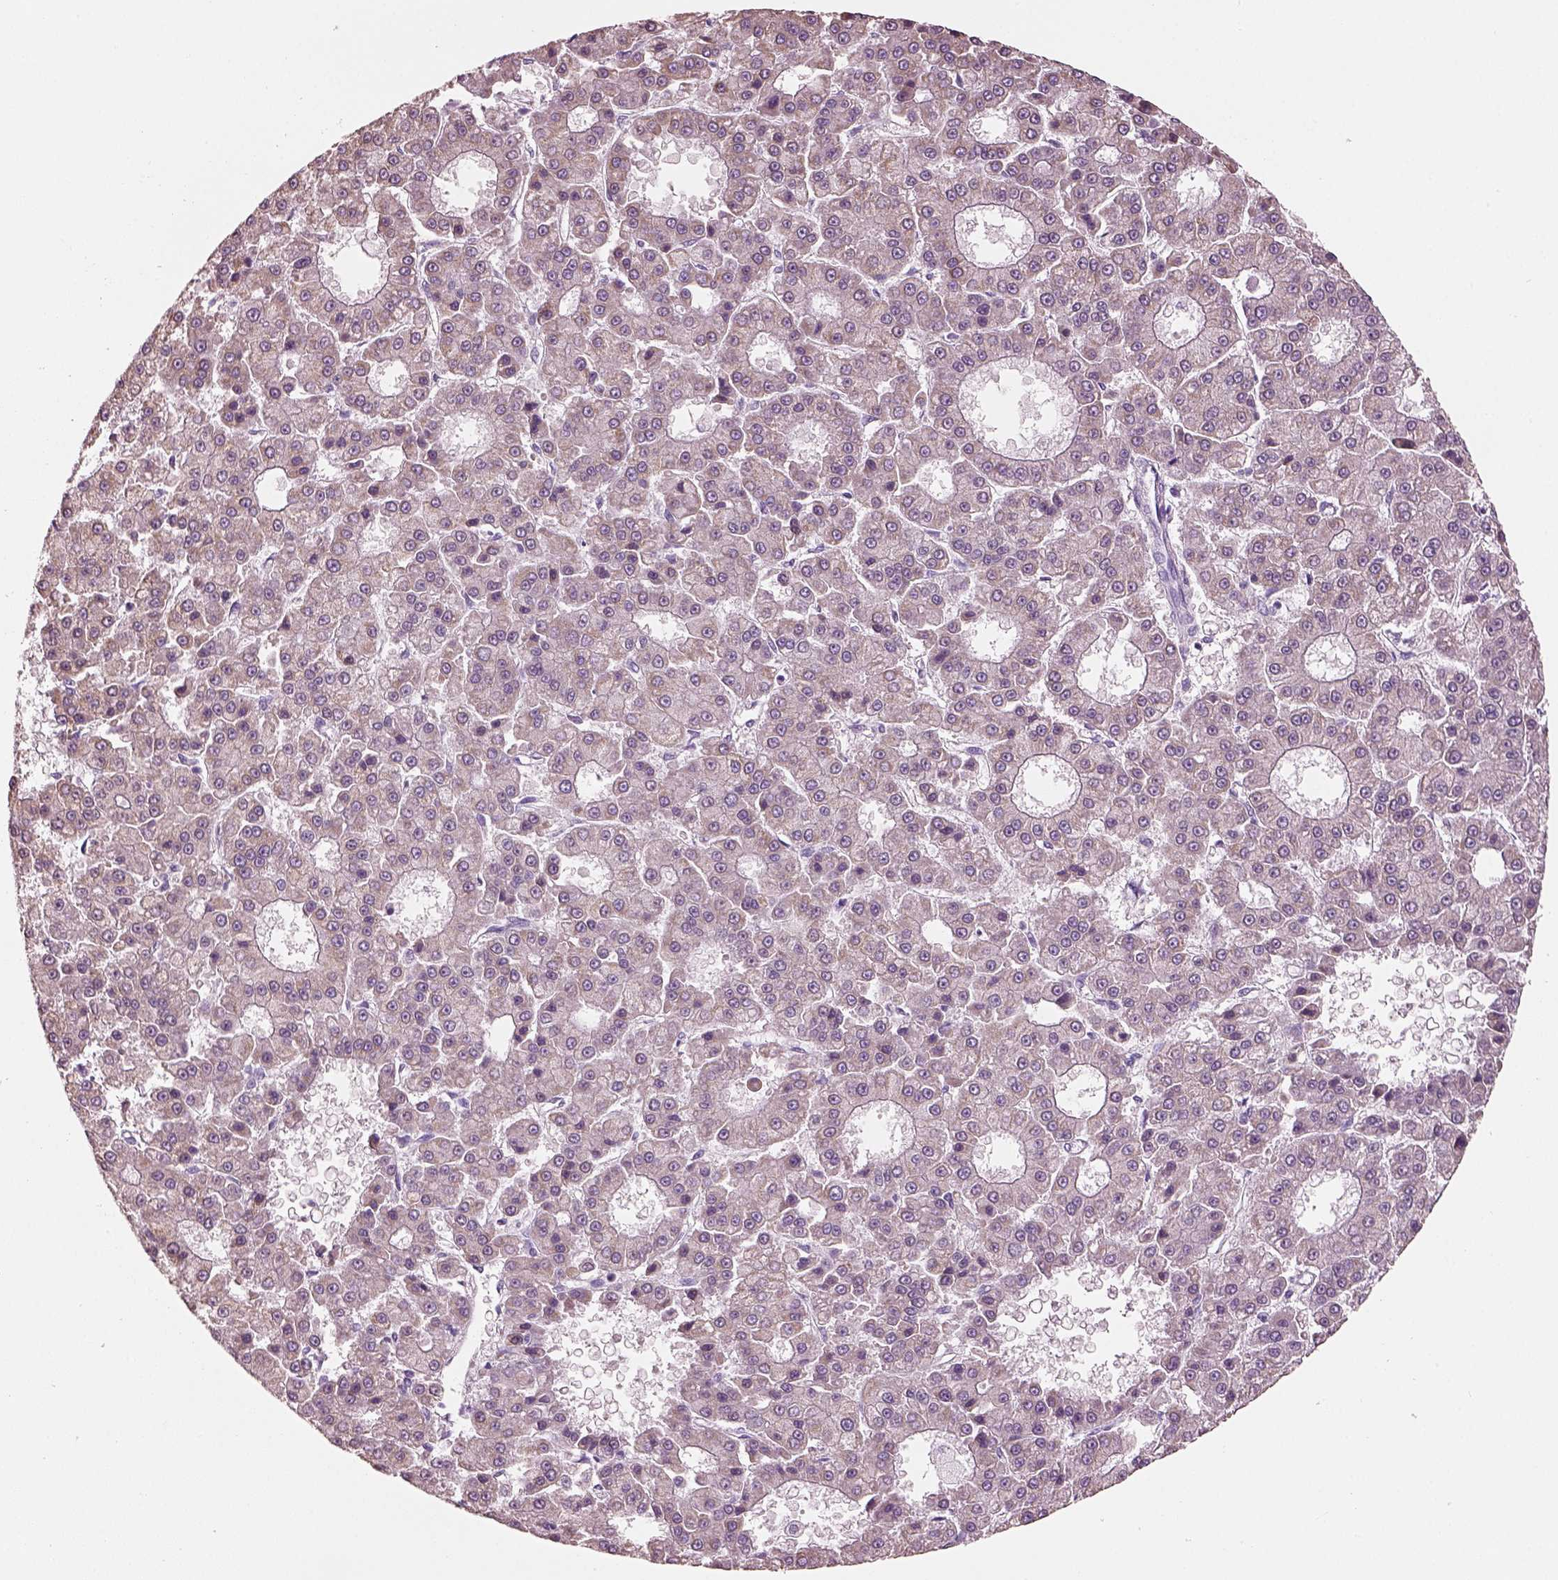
{"staining": {"intensity": "moderate", "quantity": ">75%", "location": "cytoplasmic/membranous"}, "tissue": "liver cancer", "cell_type": "Tumor cells", "image_type": "cancer", "snomed": [{"axis": "morphology", "description": "Carcinoma, Hepatocellular, NOS"}, {"axis": "topography", "description": "Liver"}], "caption": "This histopathology image demonstrates immunohistochemistry (IHC) staining of human liver hepatocellular carcinoma, with medium moderate cytoplasmic/membranous expression in about >75% of tumor cells.", "gene": "ELSPBP1", "patient": {"sex": "male", "age": 70}}